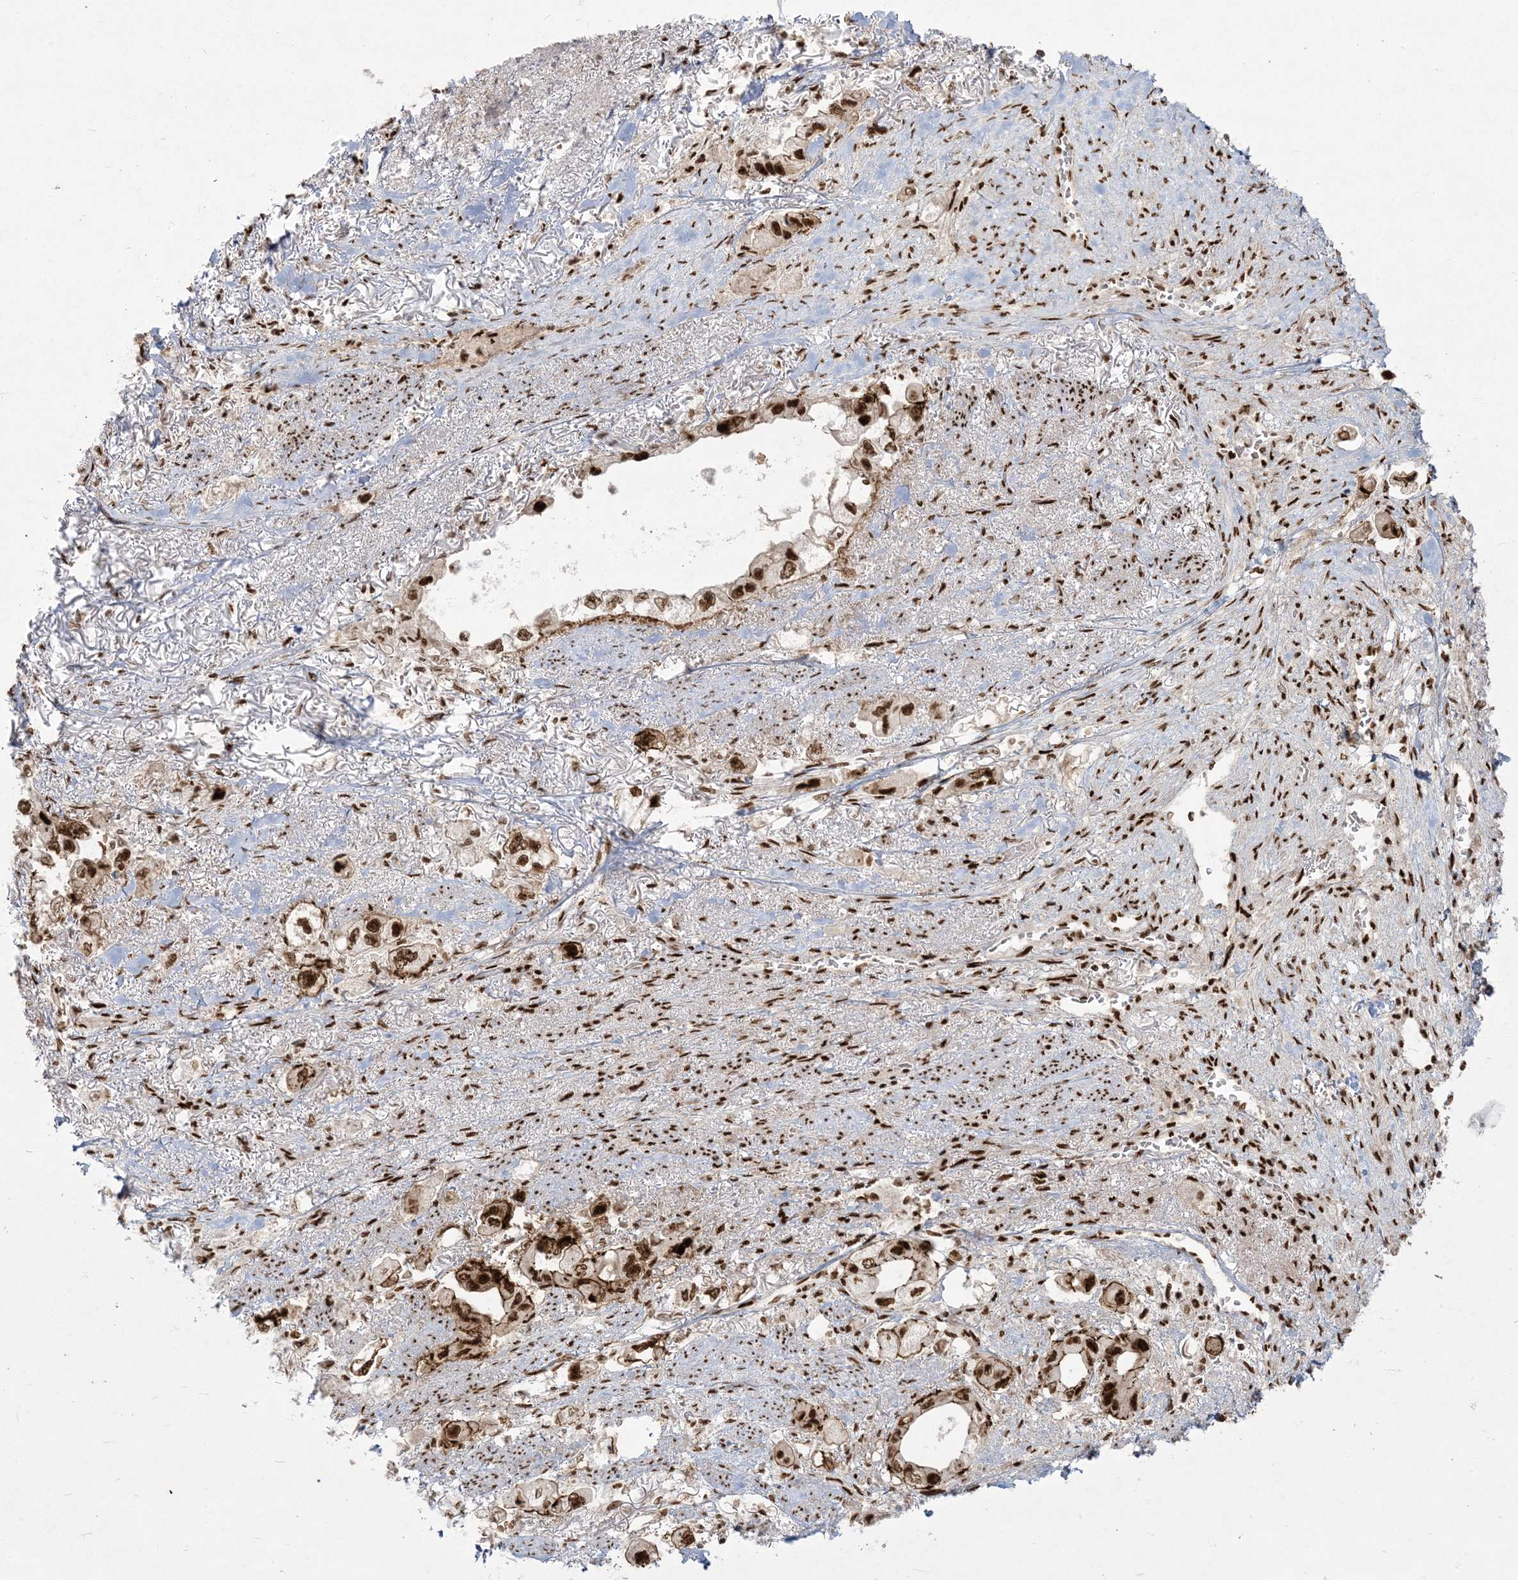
{"staining": {"intensity": "strong", "quantity": ">75%", "location": "cytoplasmic/membranous,nuclear"}, "tissue": "stomach cancer", "cell_type": "Tumor cells", "image_type": "cancer", "snomed": [{"axis": "morphology", "description": "Adenocarcinoma, NOS"}, {"axis": "topography", "description": "Stomach"}], "caption": "A brown stain shows strong cytoplasmic/membranous and nuclear expression of a protein in stomach cancer (adenocarcinoma) tumor cells. The staining was performed using DAB (3,3'-diaminobenzidine), with brown indicating positive protein expression. Nuclei are stained blue with hematoxylin.", "gene": "RBM10", "patient": {"sex": "male", "age": 62}}